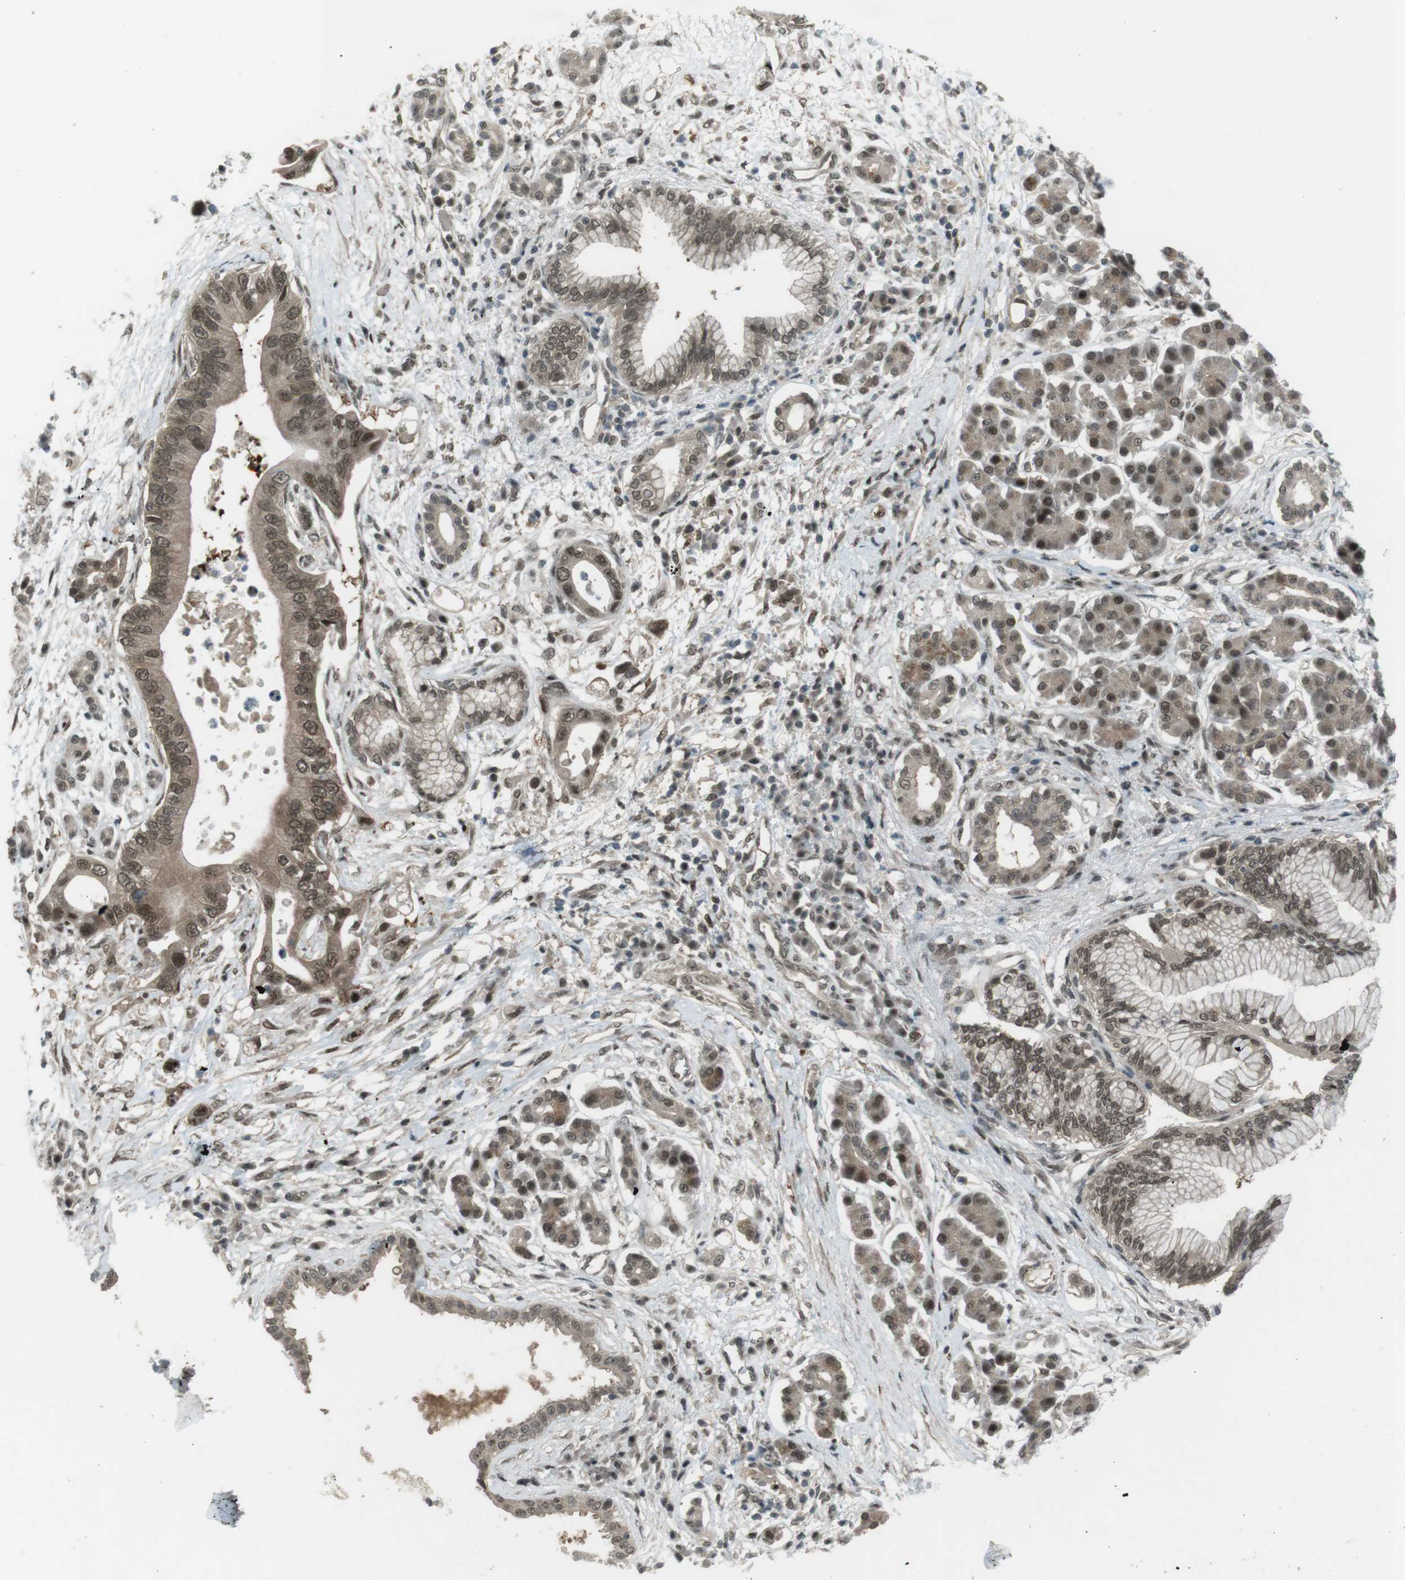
{"staining": {"intensity": "moderate", "quantity": ">75%", "location": "cytoplasmic/membranous,nuclear"}, "tissue": "pancreatic cancer", "cell_type": "Tumor cells", "image_type": "cancer", "snomed": [{"axis": "morphology", "description": "Adenocarcinoma, NOS"}, {"axis": "topography", "description": "Pancreas"}], "caption": "A histopathology image of human pancreatic cancer (adenocarcinoma) stained for a protein reveals moderate cytoplasmic/membranous and nuclear brown staining in tumor cells. (DAB IHC with brightfield microscopy, high magnification).", "gene": "SLITRK5", "patient": {"sex": "male", "age": 77}}